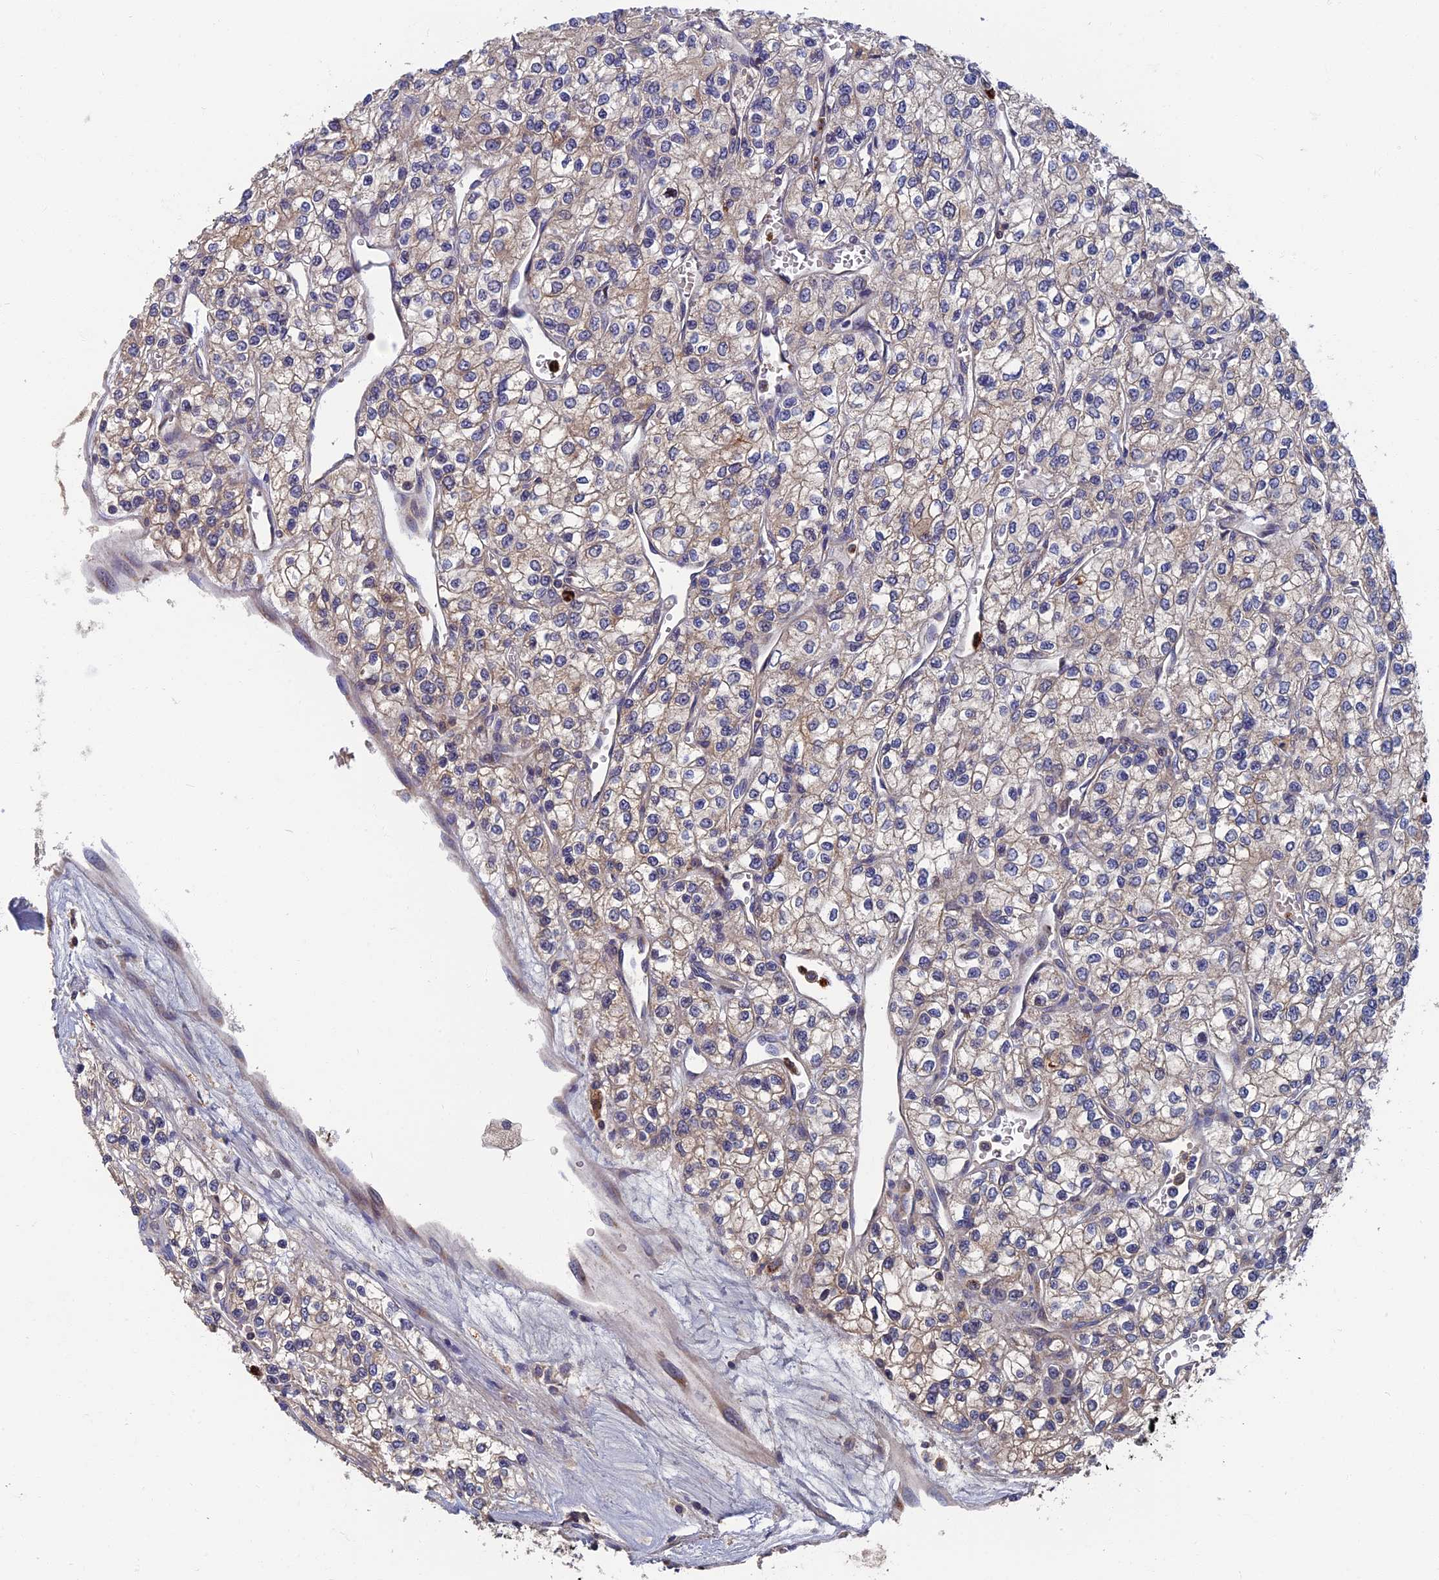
{"staining": {"intensity": "moderate", "quantity": "25%-75%", "location": "cytoplasmic/membranous"}, "tissue": "renal cancer", "cell_type": "Tumor cells", "image_type": "cancer", "snomed": [{"axis": "morphology", "description": "Adenocarcinoma, NOS"}, {"axis": "topography", "description": "Kidney"}], "caption": "Immunohistochemical staining of human renal cancer shows medium levels of moderate cytoplasmic/membranous expression in about 25%-75% of tumor cells.", "gene": "TNK2", "patient": {"sex": "male", "age": 80}}